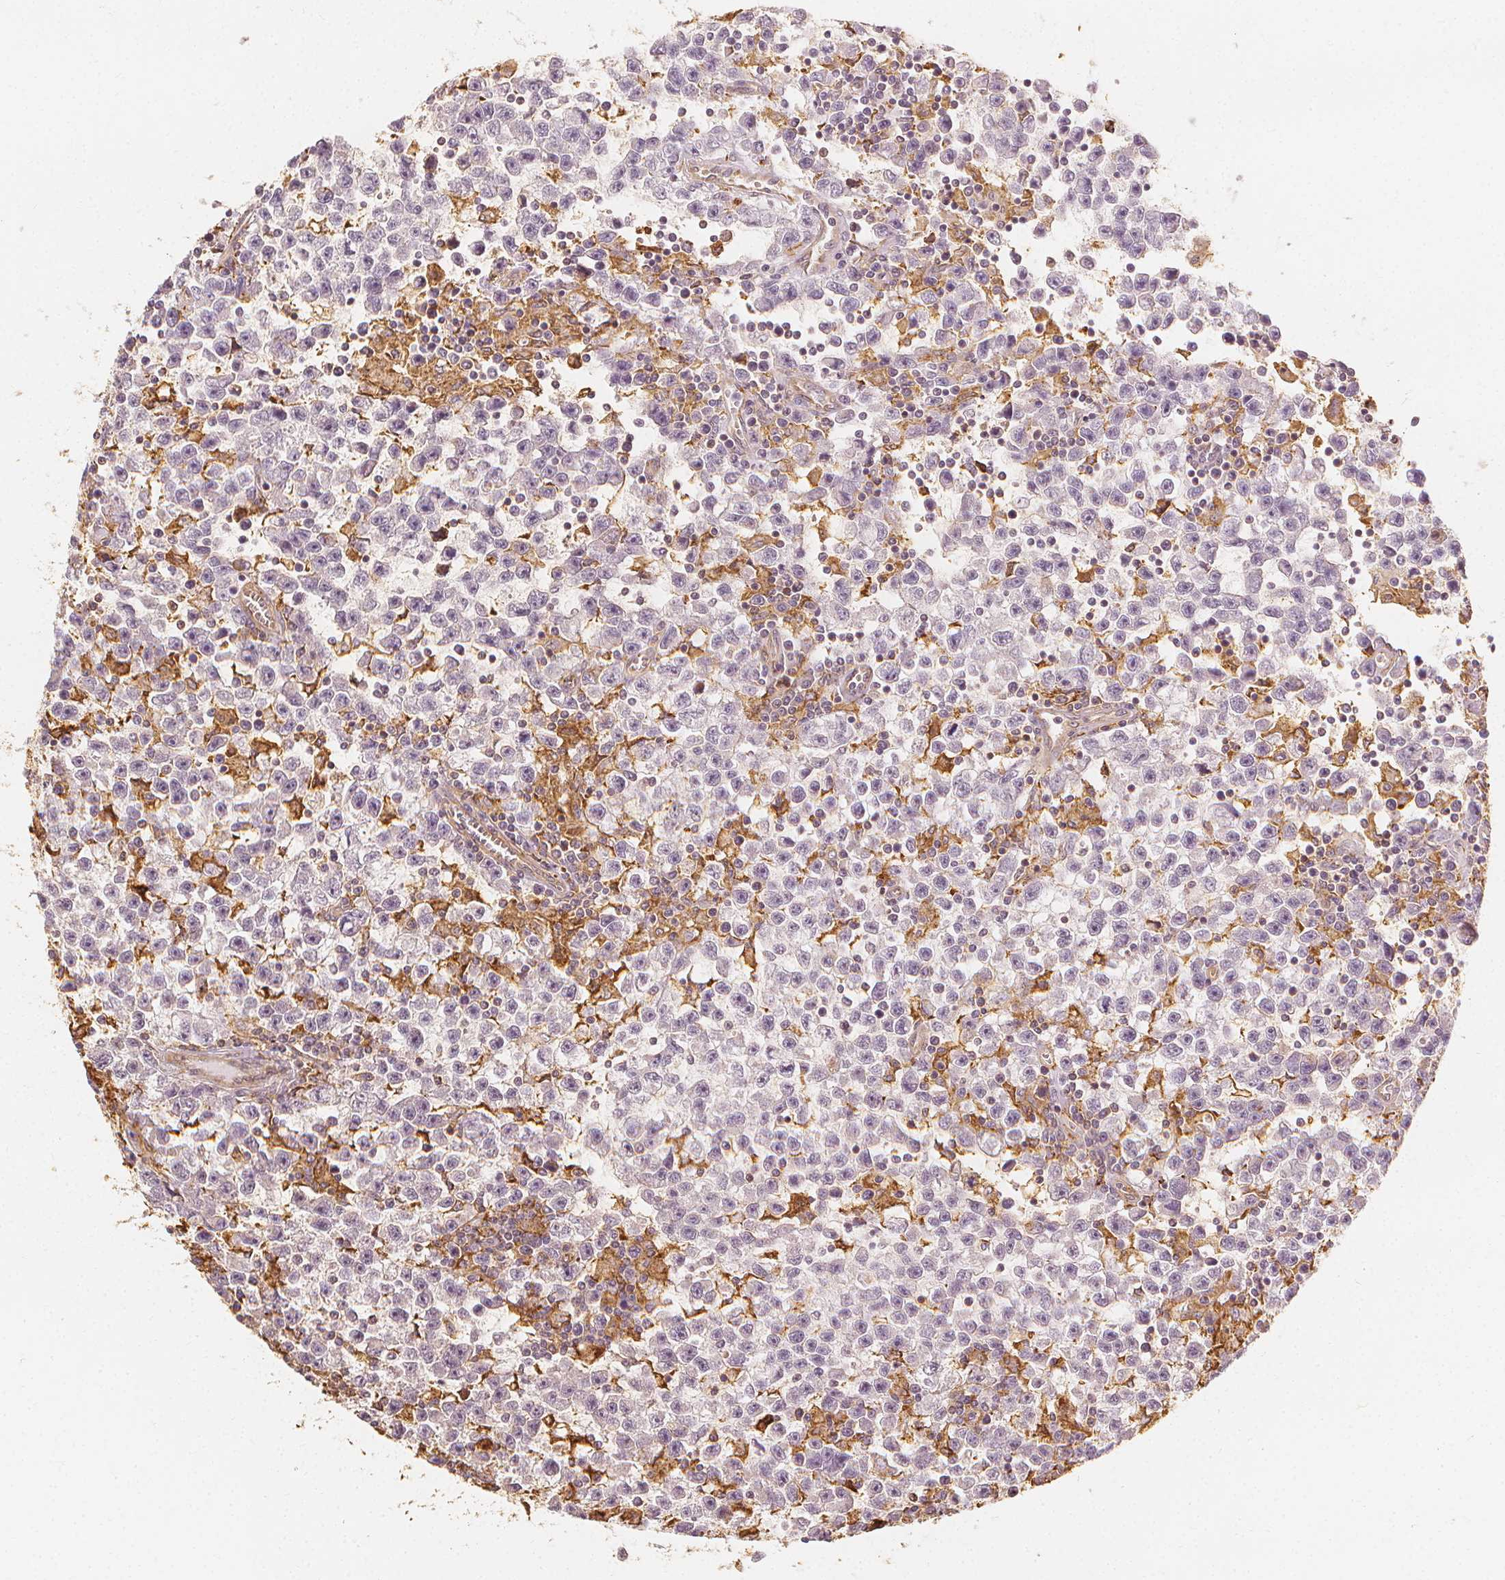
{"staining": {"intensity": "negative", "quantity": "none", "location": "none"}, "tissue": "testis cancer", "cell_type": "Tumor cells", "image_type": "cancer", "snomed": [{"axis": "morphology", "description": "Seminoma, NOS"}, {"axis": "topography", "description": "Testis"}], "caption": "Photomicrograph shows no protein positivity in tumor cells of seminoma (testis) tissue. (Immunohistochemistry, brightfield microscopy, high magnification).", "gene": "ARHGAP26", "patient": {"sex": "male", "age": 31}}